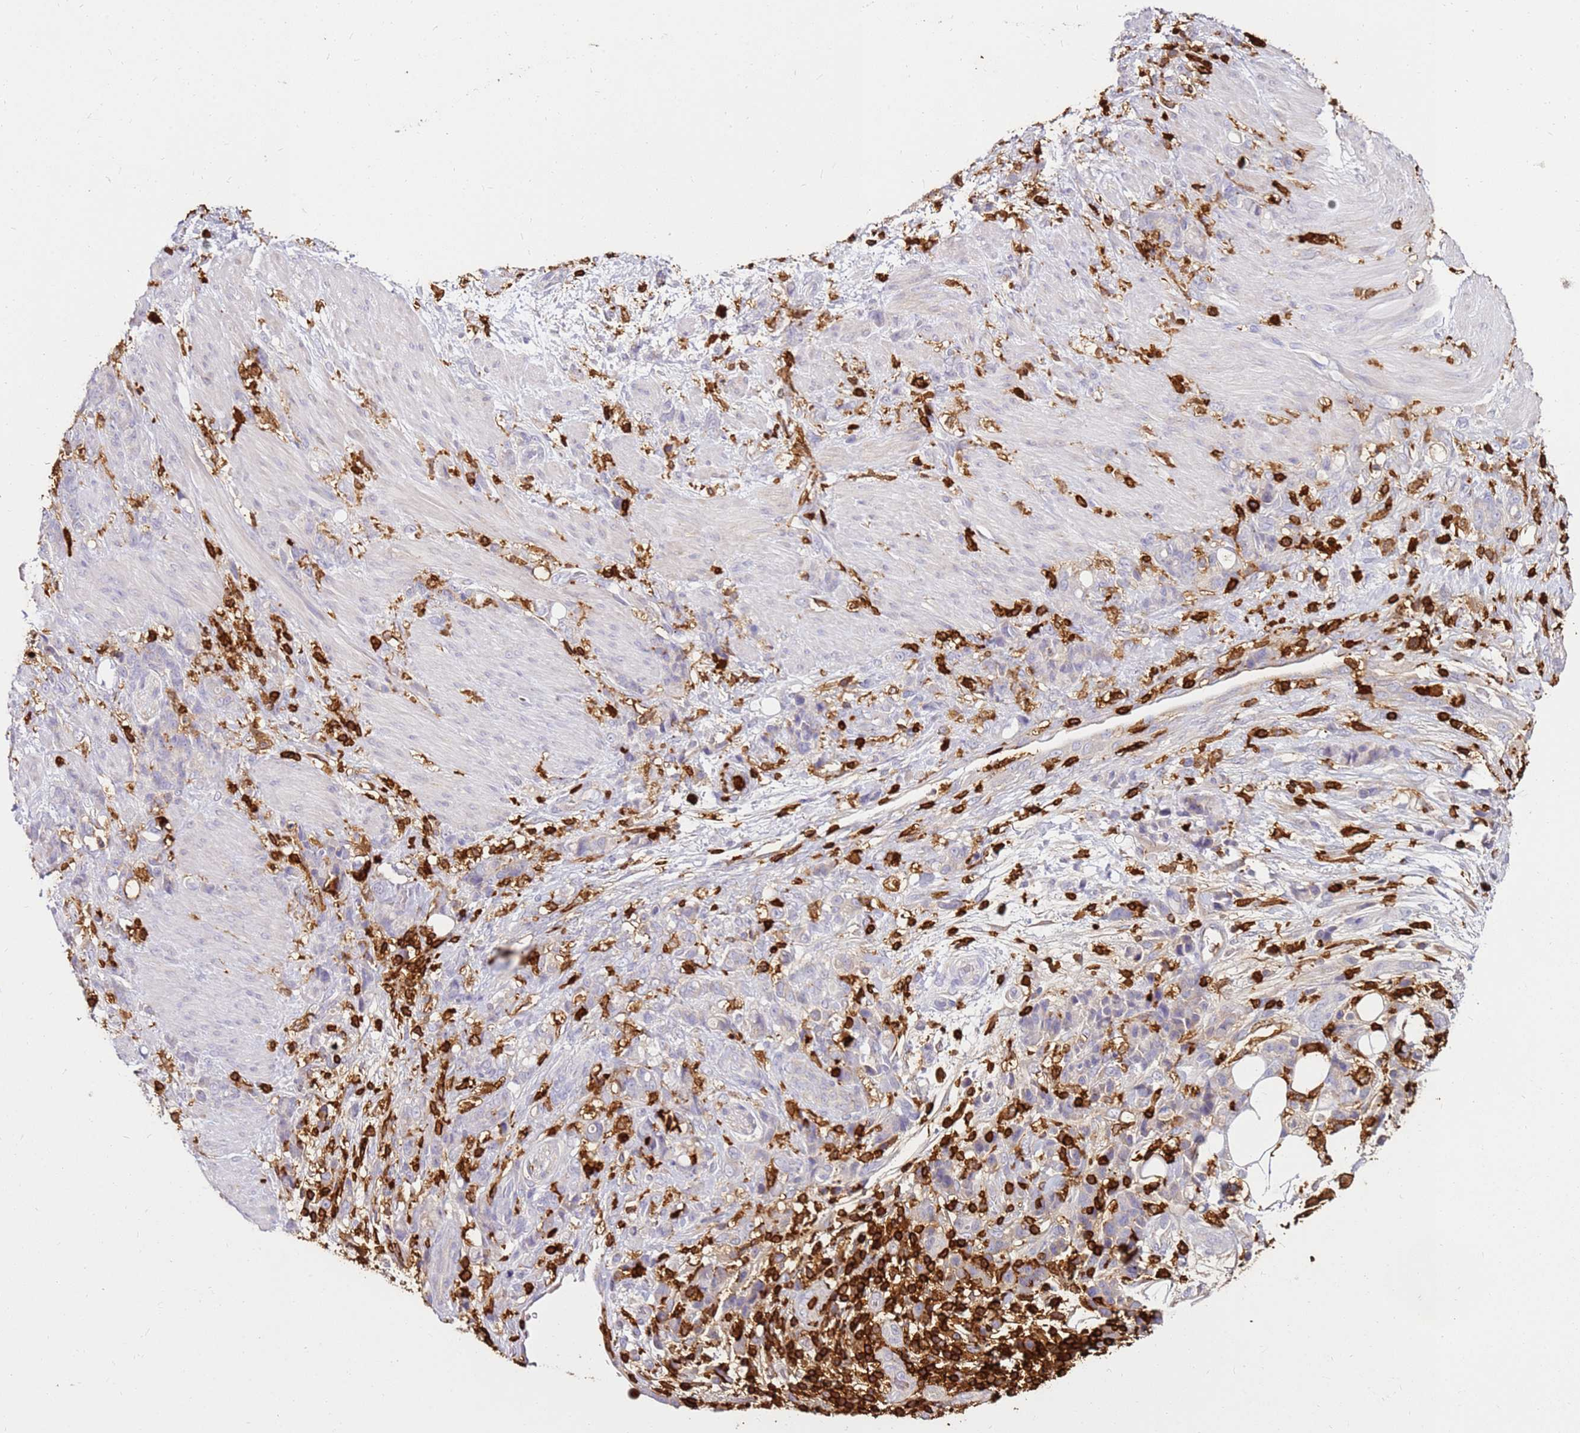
{"staining": {"intensity": "negative", "quantity": "none", "location": "none"}, "tissue": "stomach cancer", "cell_type": "Tumor cells", "image_type": "cancer", "snomed": [{"axis": "morphology", "description": "Normal tissue, NOS"}, {"axis": "morphology", "description": "Adenocarcinoma, NOS"}, {"axis": "topography", "description": "Stomach"}], "caption": "Stomach cancer was stained to show a protein in brown. There is no significant staining in tumor cells. The staining was performed using DAB (3,3'-diaminobenzidine) to visualize the protein expression in brown, while the nuclei were stained in blue with hematoxylin (Magnification: 20x).", "gene": "CORO1A", "patient": {"sex": "female", "age": 79}}